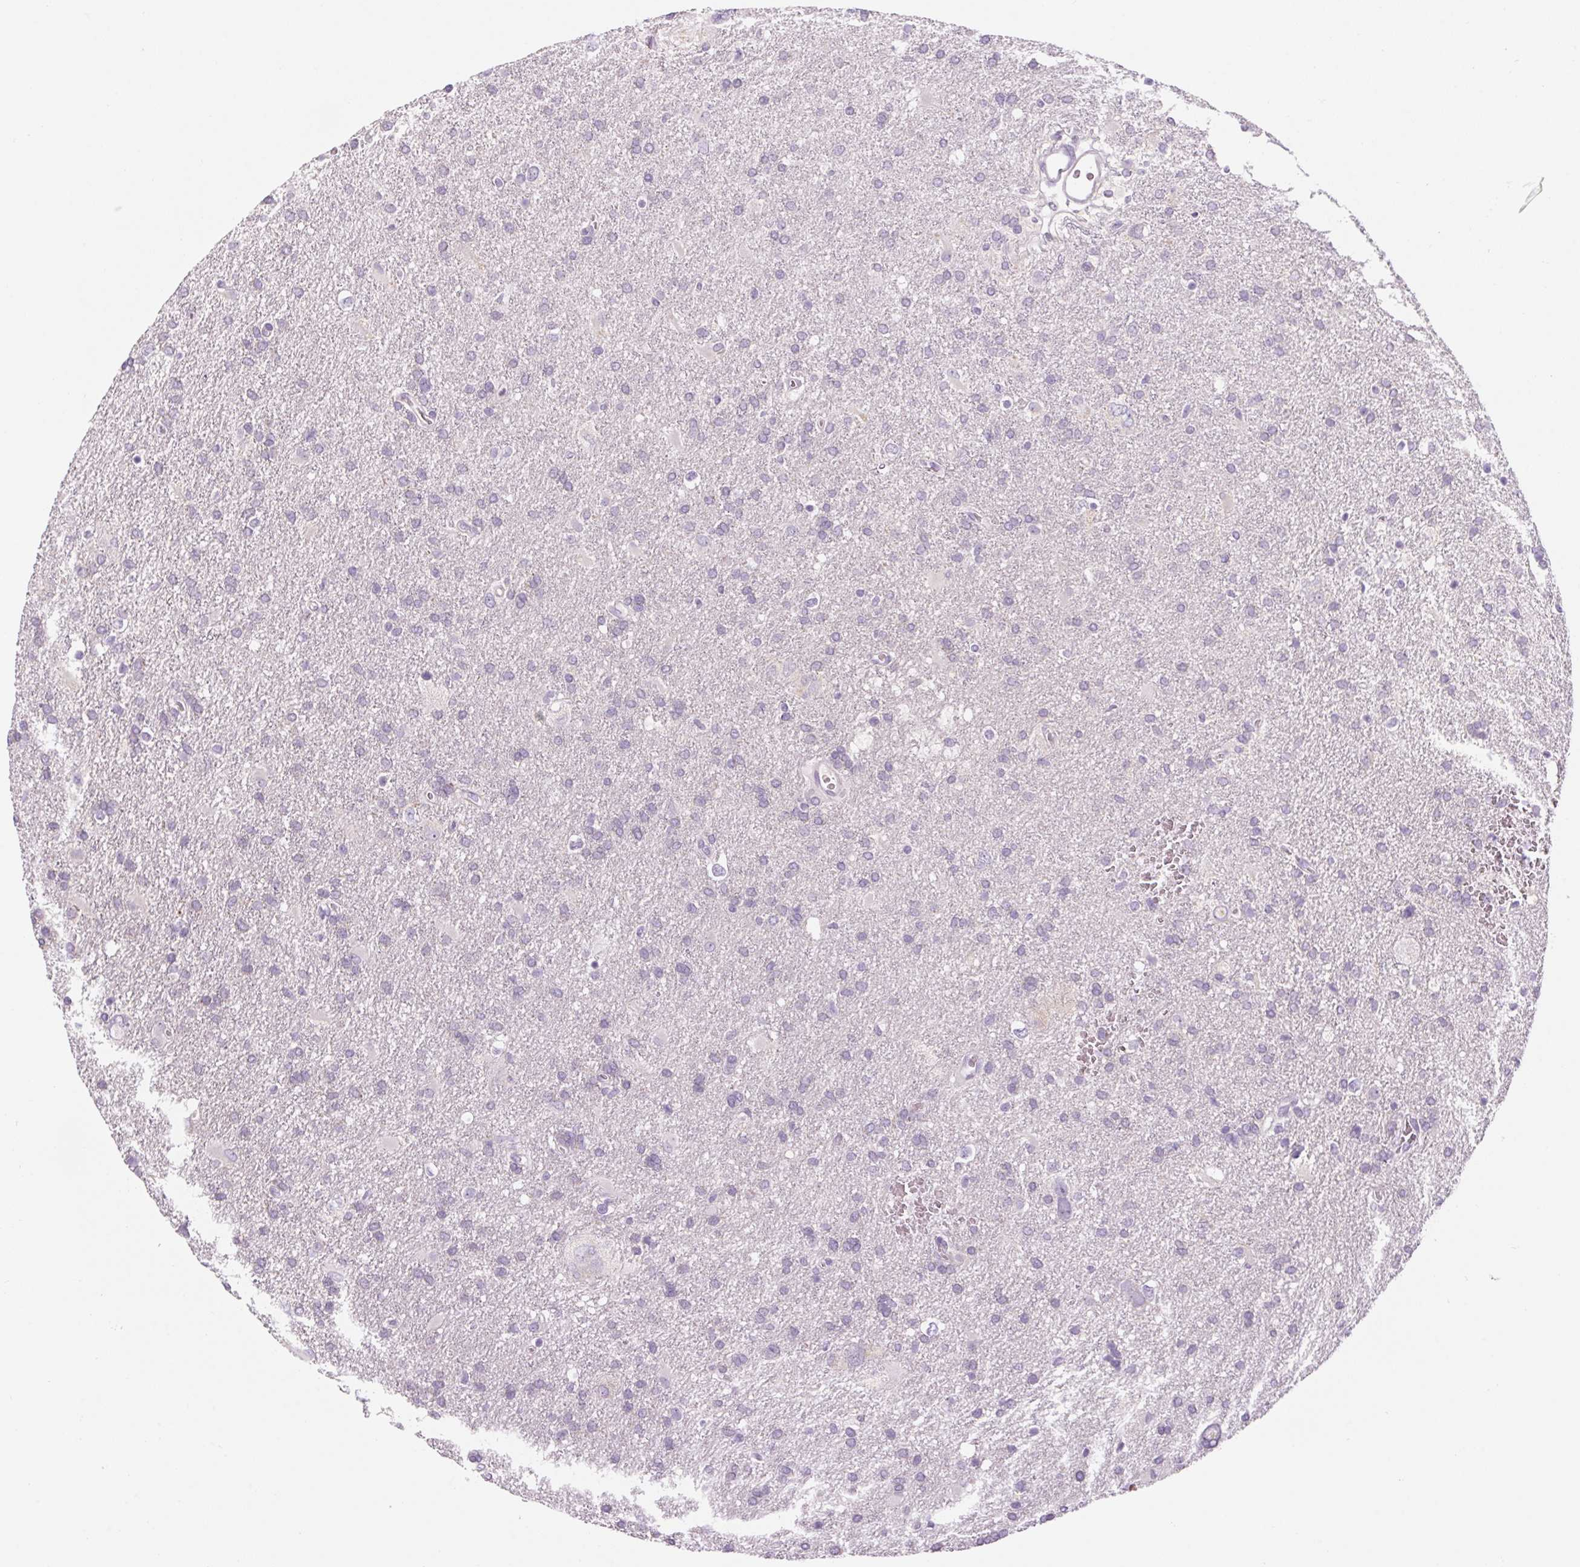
{"staining": {"intensity": "negative", "quantity": "none", "location": "none"}, "tissue": "glioma", "cell_type": "Tumor cells", "image_type": "cancer", "snomed": [{"axis": "morphology", "description": "Glioma, malignant, Low grade"}, {"axis": "topography", "description": "Brain"}], "caption": "The immunohistochemistry (IHC) photomicrograph has no significant positivity in tumor cells of glioma tissue.", "gene": "RPTN", "patient": {"sex": "male", "age": 66}}